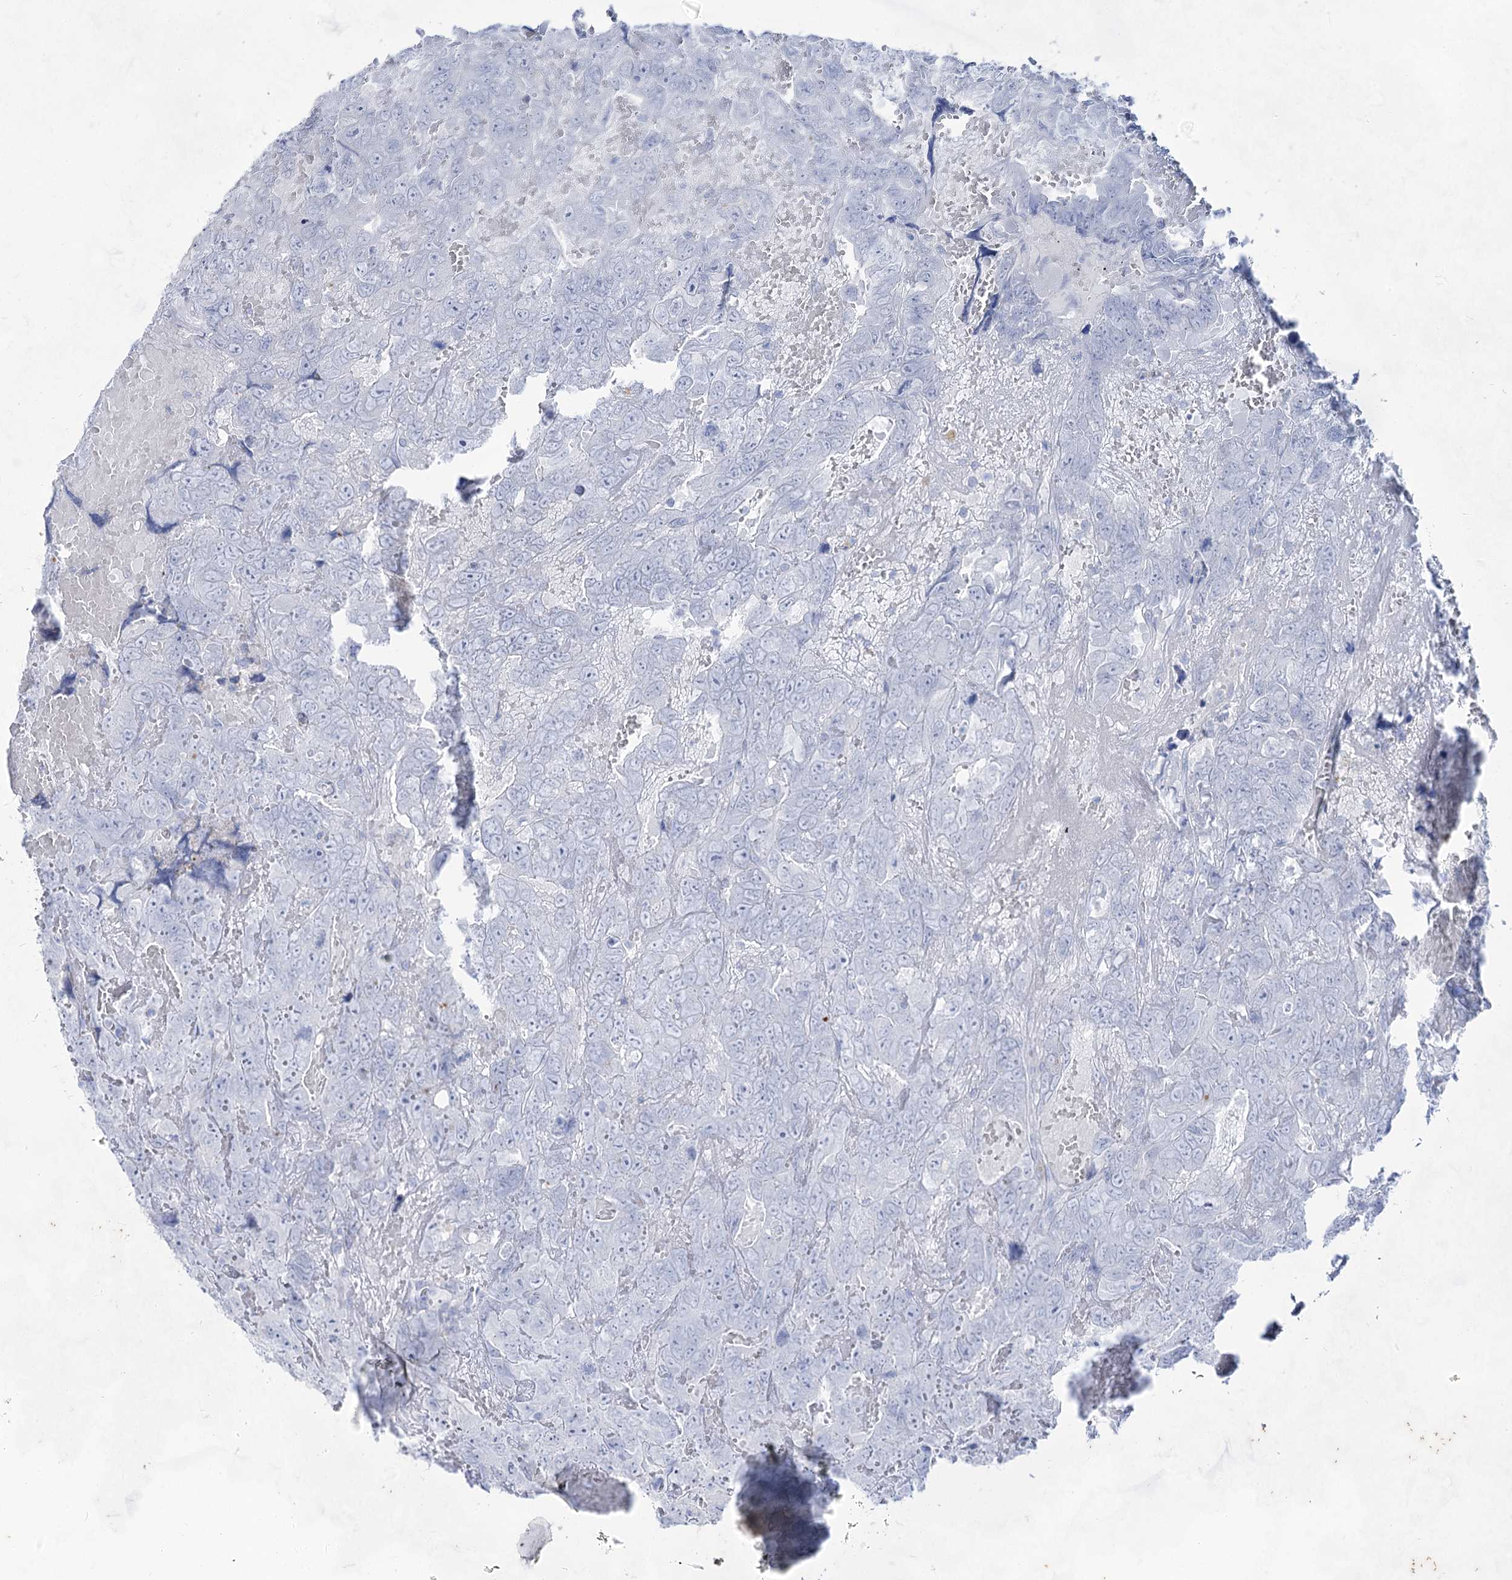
{"staining": {"intensity": "negative", "quantity": "none", "location": "none"}, "tissue": "testis cancer", "cell_type": "Tumor cells", "image_type": "cancer", "snomed": [{"axis": "morphology", "description": "Carcinoma, Embryonal, NOS"}, {"axis": "topography", "description": "Testis"}], "caption": "IHC histopathology image of neoplastic tissue: human testis embryonal carcinoma stained with DAB (3,3'-diaminobenzidine) reveals no significant protein staining in tumor cells.", "gene": "ACRV1", "patient": {"sex": "male", "age": 45}}